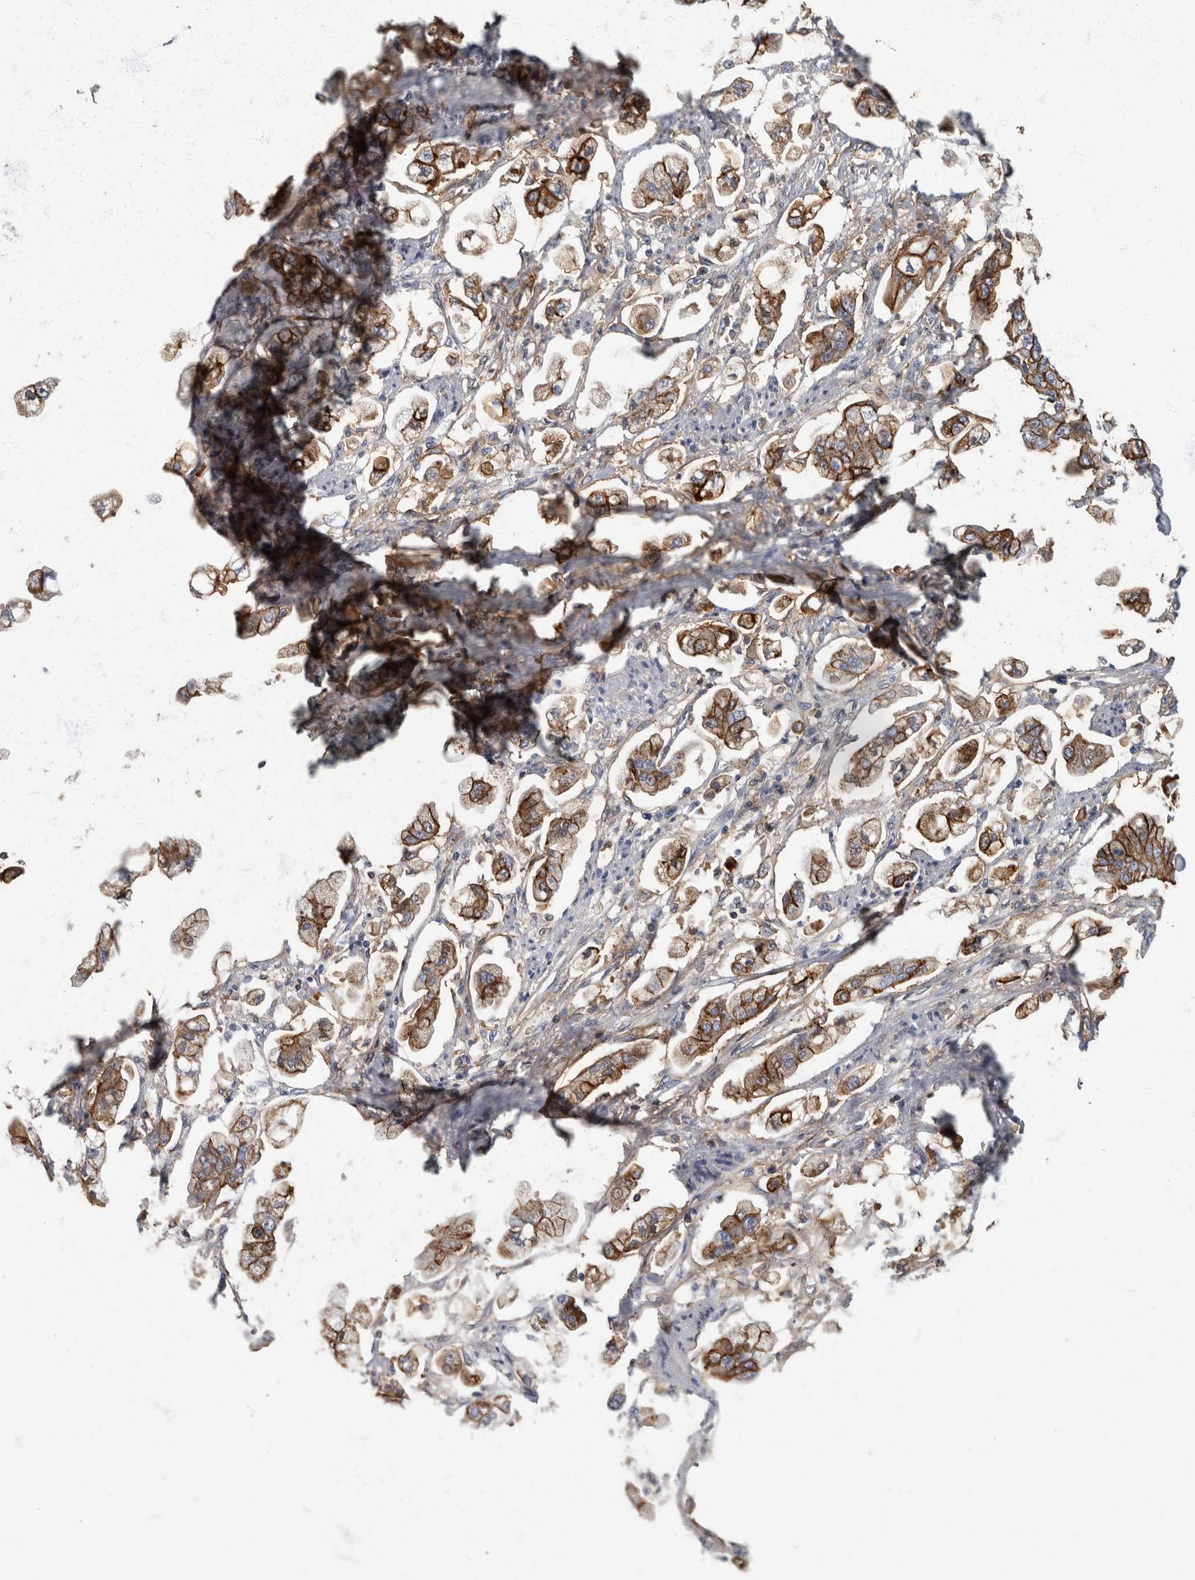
{"staining": {"intensity": "strong", "quantity": ">75%", "location": "cytoplasmic/membranous"}, "tissue": "stomach cancer", "cell_type": "Tumor cells", "image_type": "cancer", "snomed": [{"axis": "morphology", "description": "Adenocarcinoma, NOS"}, {"axis": "topography", "description": "Stomach"}], "caption": "Adenocarcinoma (stomach) stained with a brown dye demonstrates strong cytoplasmic/membranous positive positivity in about >75% of tumor cells.", "gene": "DSG2", "patient": {"sex": "male", "age": 62}}